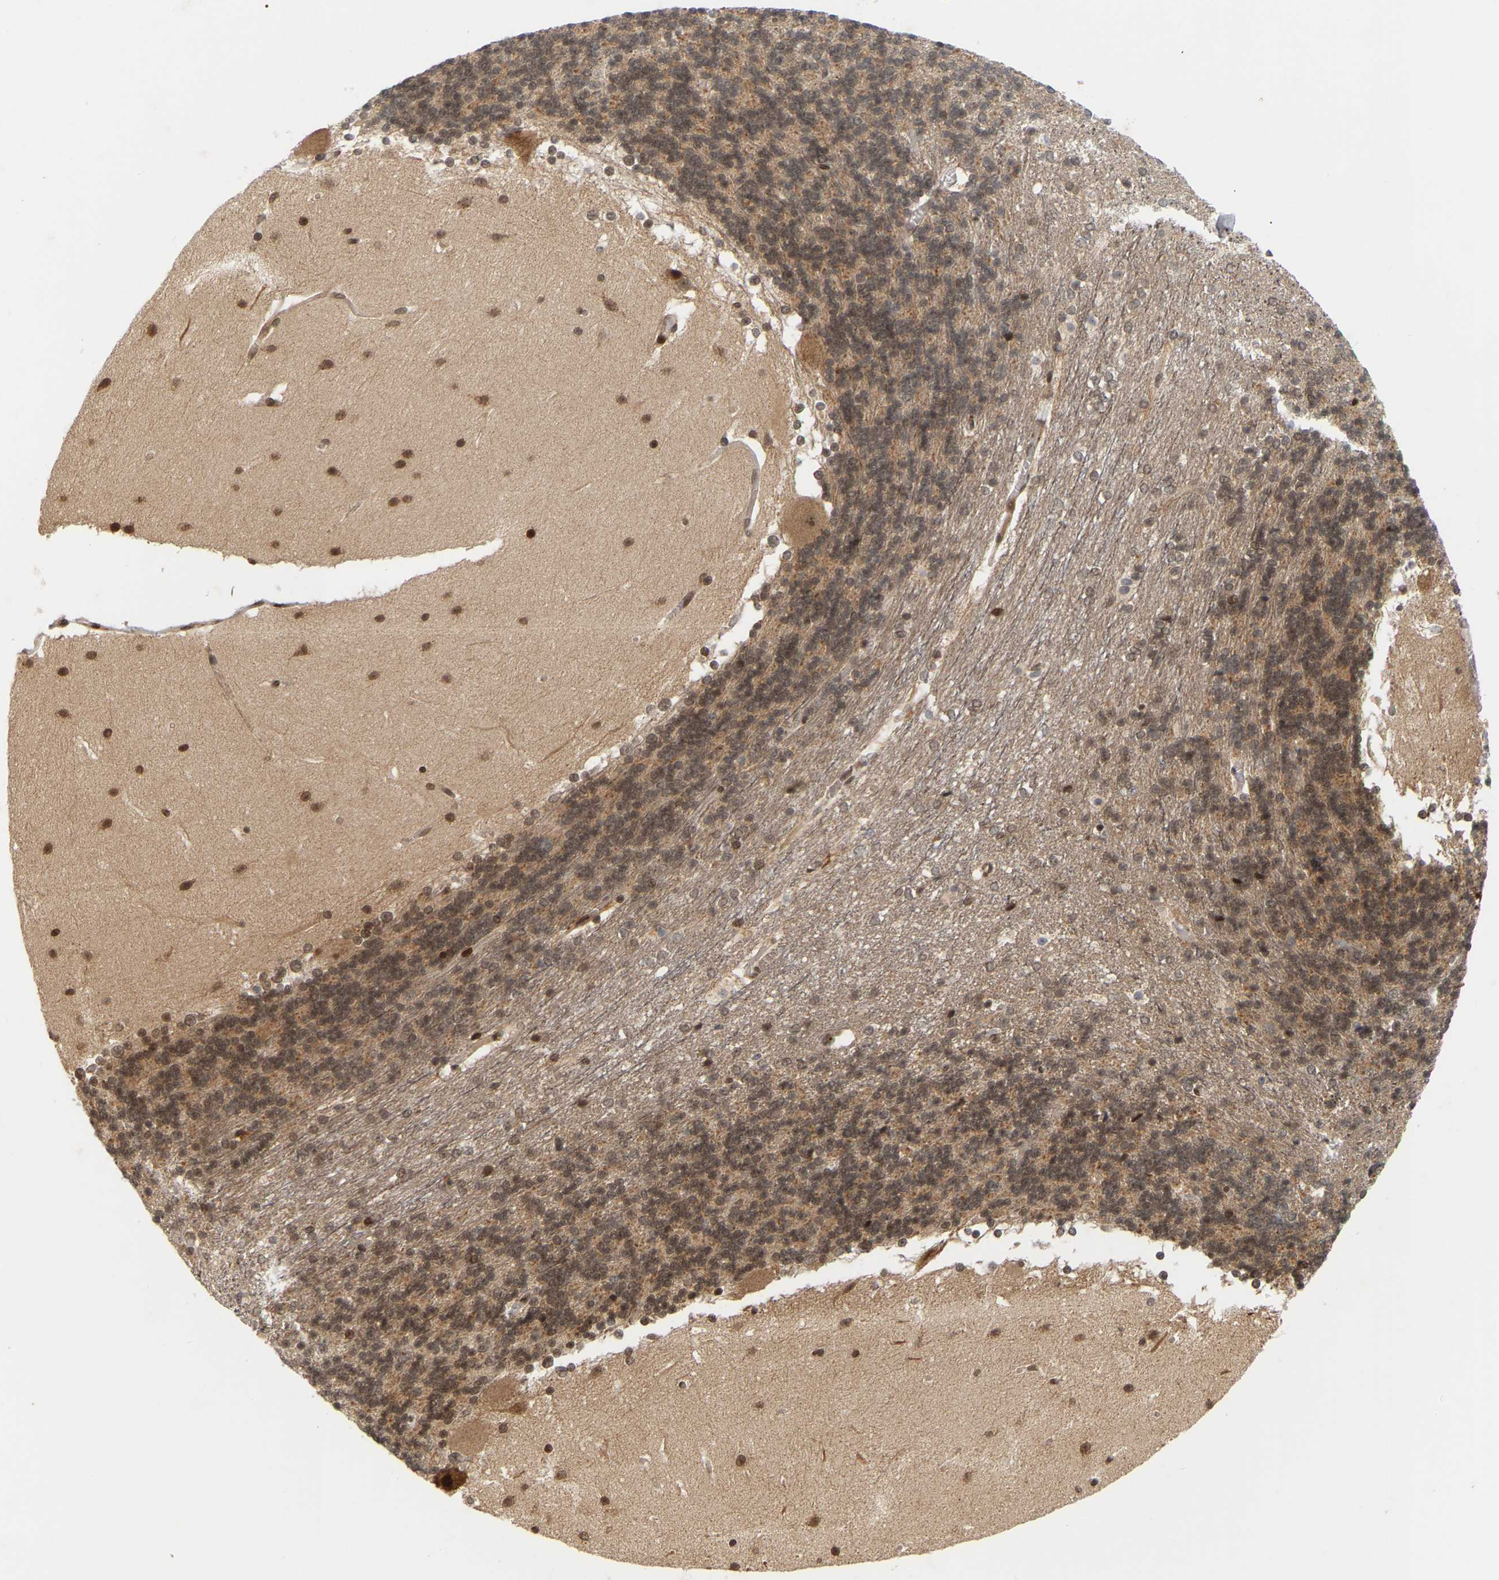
{"staining": {"intensity": "moderate", "quantity": ">75%", "location": "cytoplasmic/membranous,nuclear"}, "tissue": "cerebellum", "cell_type": "Cells in granular layer", "image_type": "normal", "snomed": [{"axis": "morphology", "description": "Normal tissue, NOS"}, {"axis": "topography", "description": "Cerebellum"}], "caption": "Immunohistochemical staining of normal cerebellum shows >75% levels of moderate cytoplasmic/membranous,nuclear protein staining in approximately >75% of cells in granular layer.", "gene": "NFE2L2", "patient": {"sex": "female", "age": 19}}